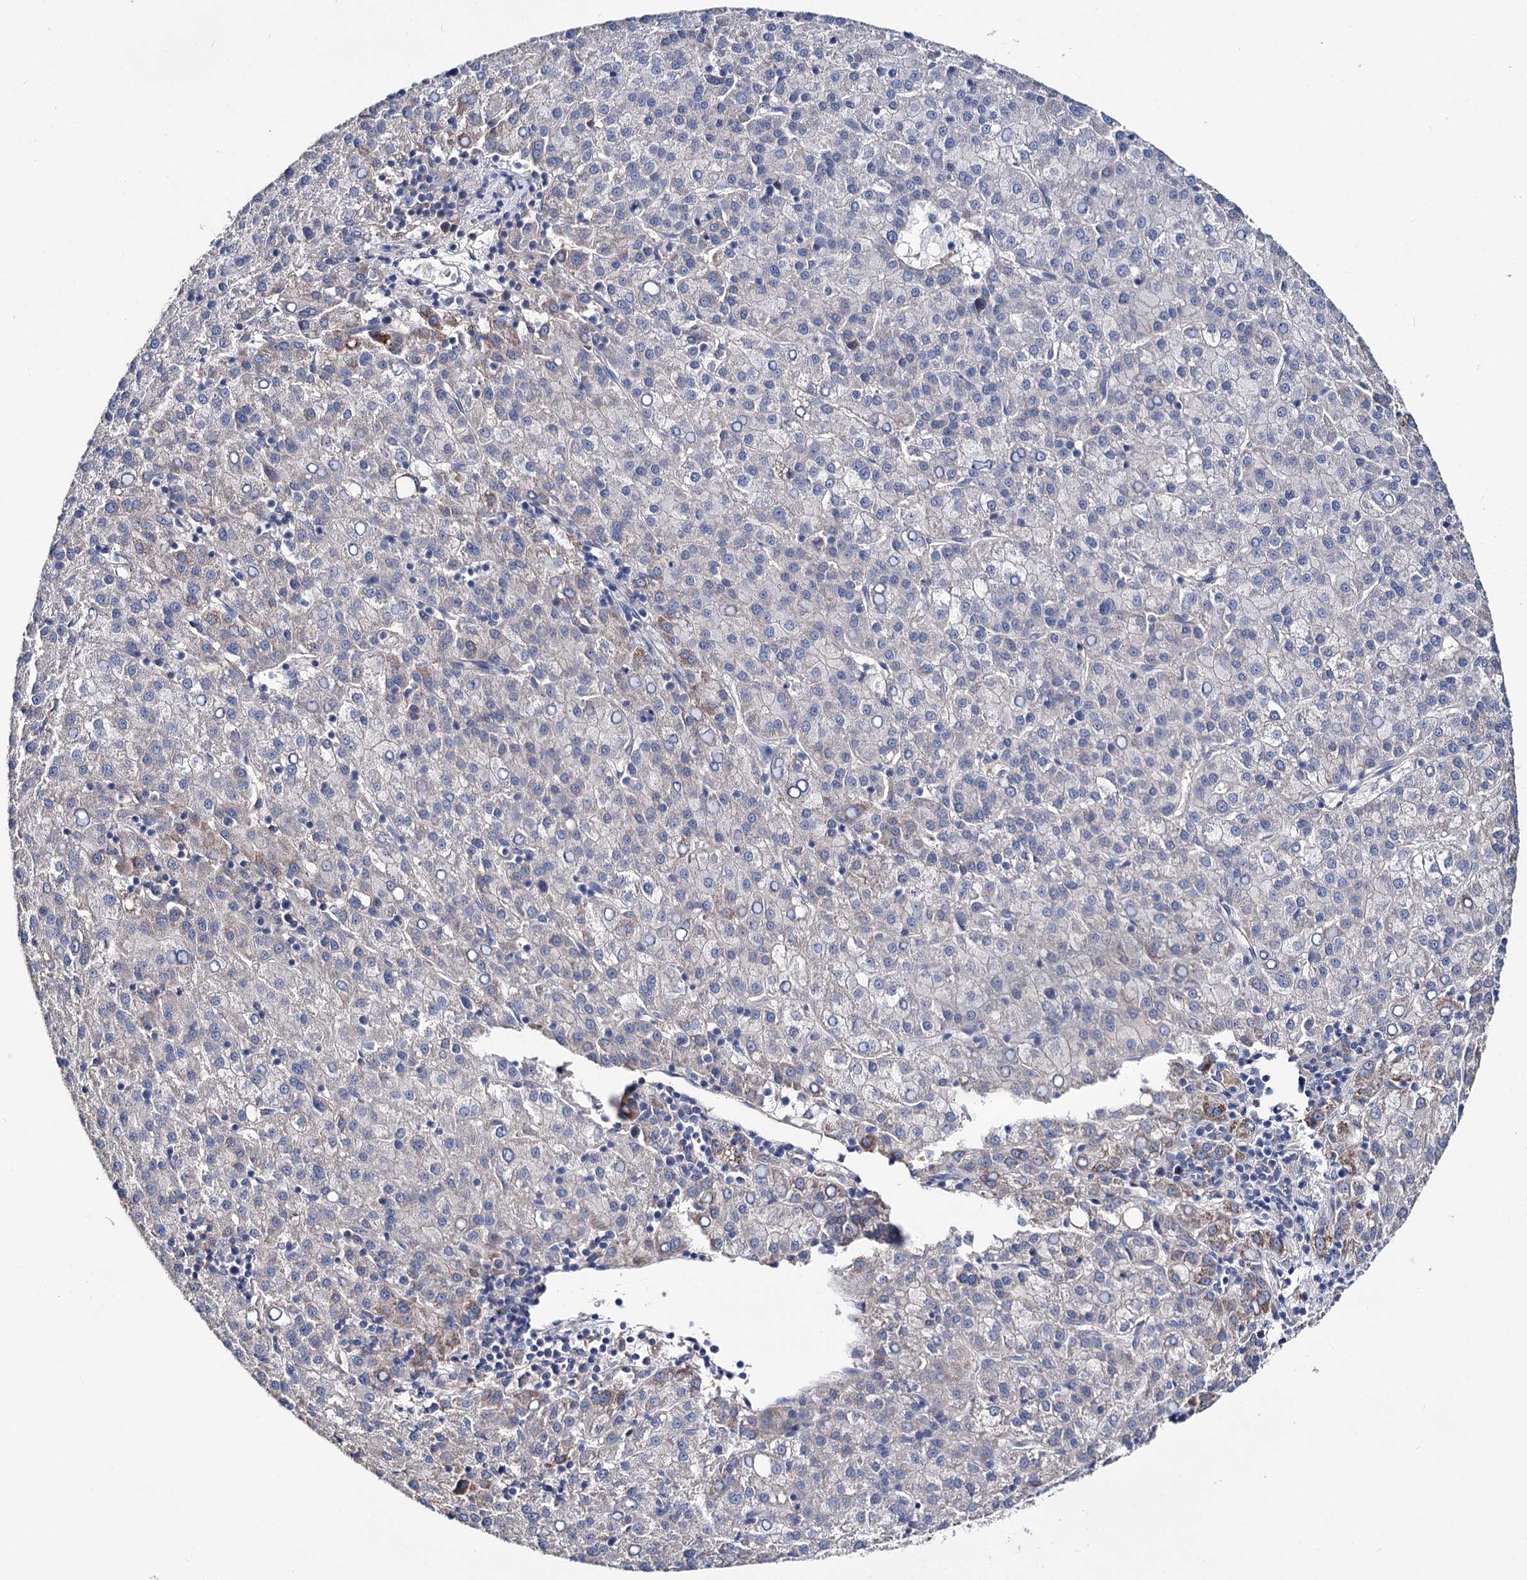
{"staining": {"intensity": "weak", "quantity": "<25%", "location": "cytoplasmic/membranous"}, "tissue": "liver cancer", "cell_type": "Tumor cells", "image_type": "cancer", "snomed": [{"axis": "morphology", "description": "Carcinoma, Hepatocellular, NOS"}, {"axis": "topography", "description": "Liver"}], "caption": "Liver cancer stained for a protein using IHC demonstrates no staining tumor cells.", "gene": "PPP1R32", "patient": {"sex": "female", "age": 58}}